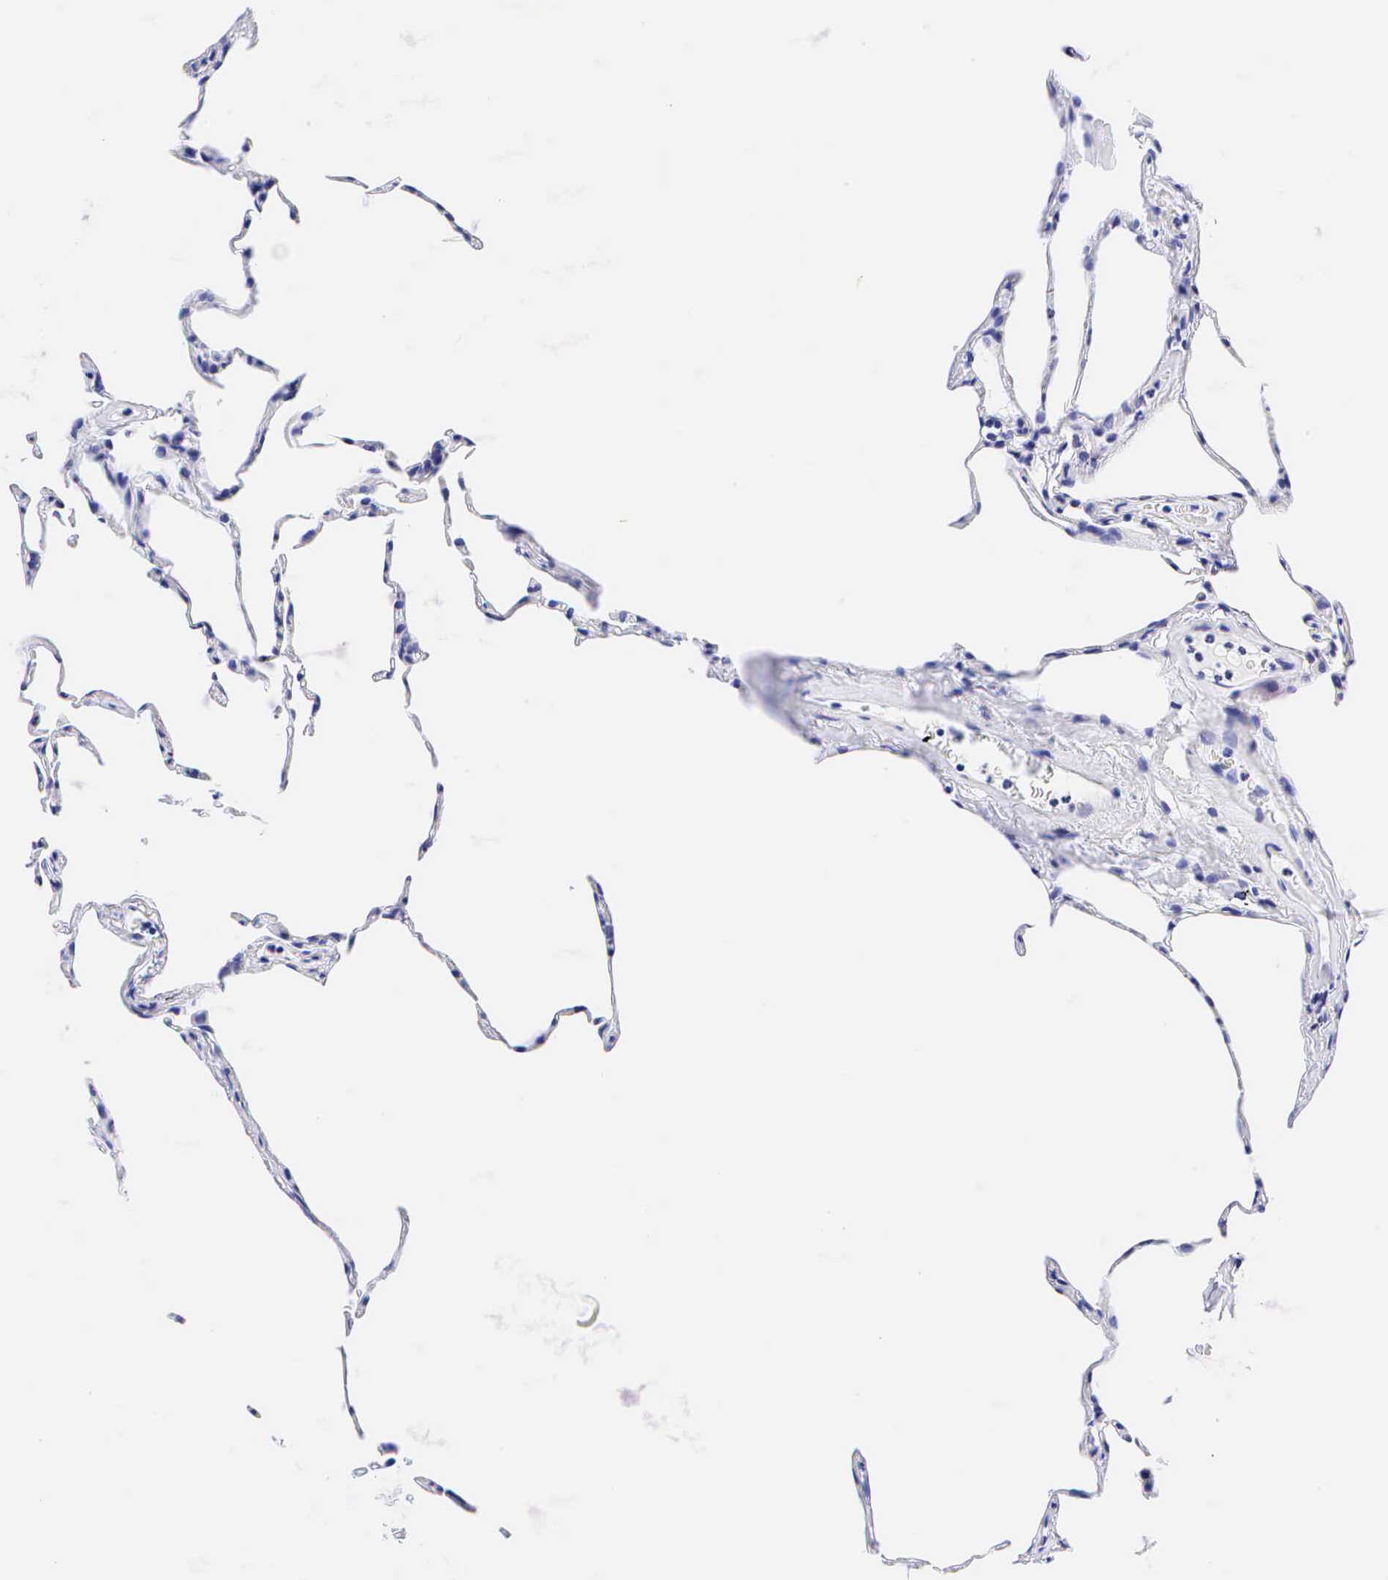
{"staining": {"intensity": "negative", "quantity": "none", "location": "none"}, "tissue": "lung", "cell_type": "Alveolar cells", "image_type": "normal", "snomed": [{"axis": "morphology", "description": "Normal tissue, NOS"}, {"axis": "topography", "description": "Lung"}], "caption": "This is an immunohistochemistry photomicrograph of normal human lung. There is no staining in alveolar cells.", "gene": "KRT20", "patient": {"sex": "female", "age": 75}}